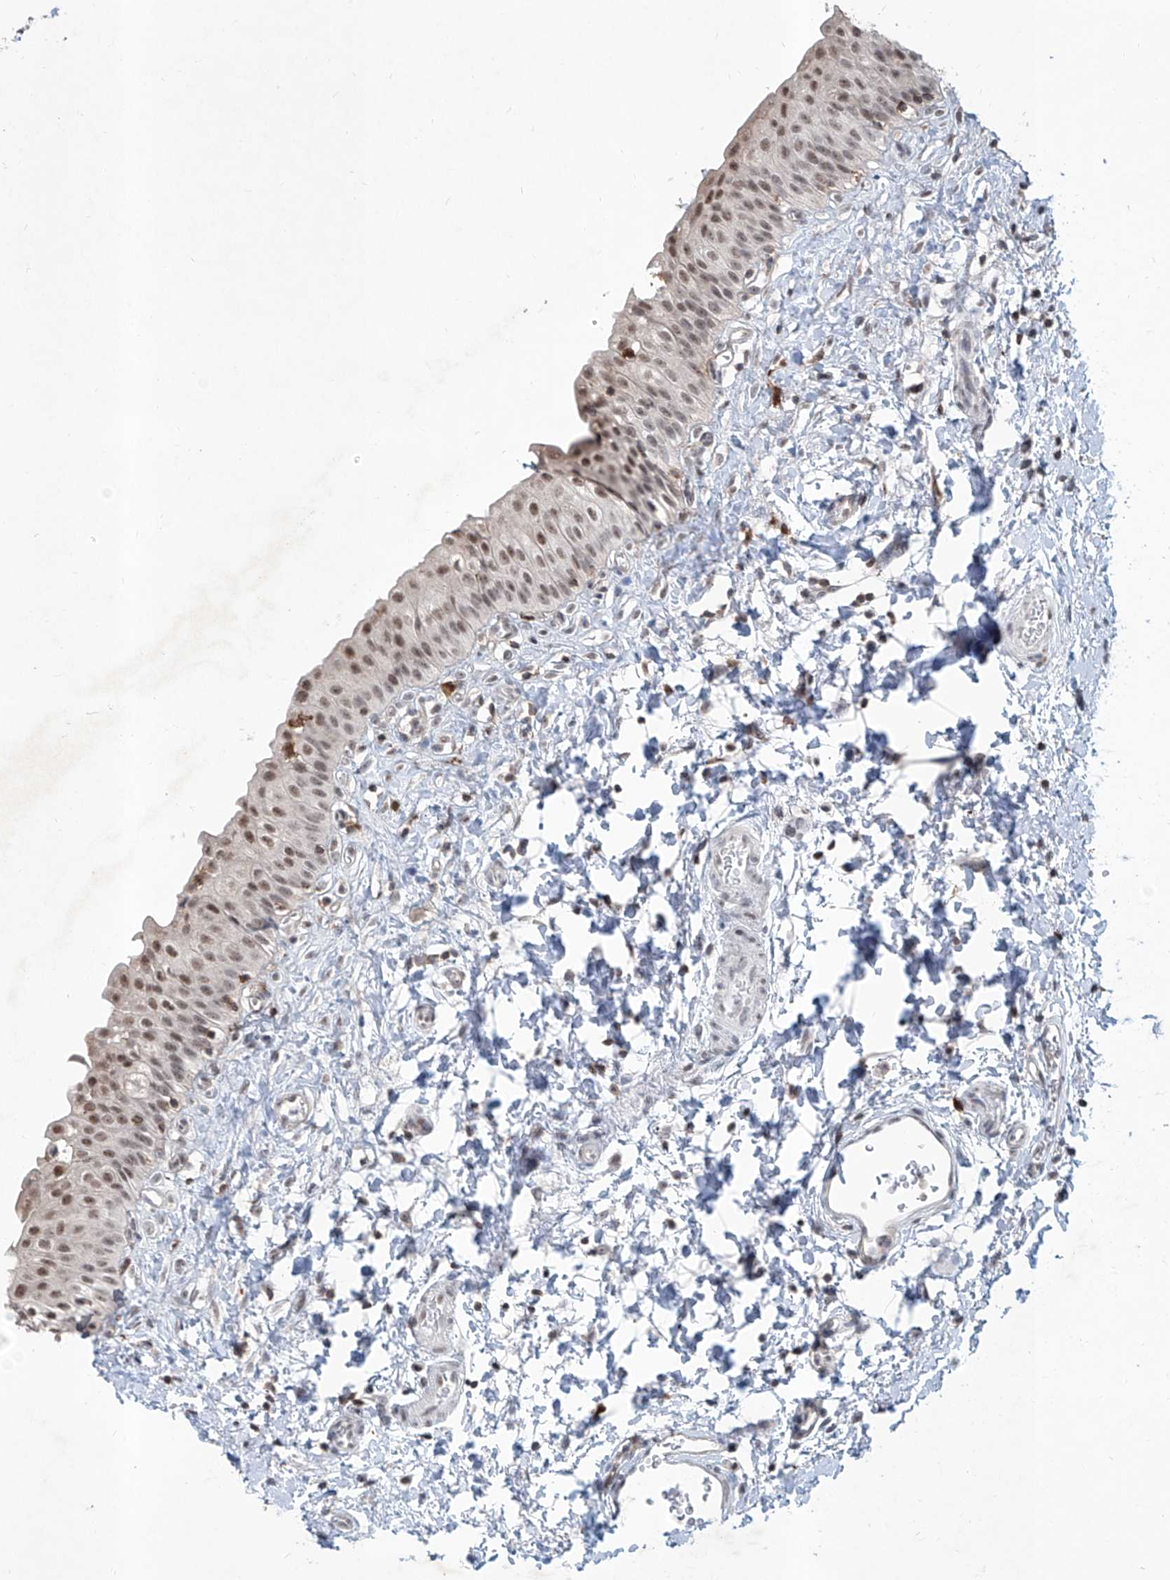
{"staining": {"intensity": "moderate", "quantity": ">75%", "location": "nuclear"}, "tissue": "urinary bladder", "cell_type": "Urothelial cells", "image_type": "normal", "snomed": [{"axis": "morphology", "description": "Normal tissue, NOS"}, {"axis": "topography", "description": "Urinary bladder"}], "caption": "The immunohistochemical stain labels moderate nuclear expression in urothelial cells of benign urinary bladder.", "gene": "ZBTB48", "patient": {"sex": "male", "age": 51}}